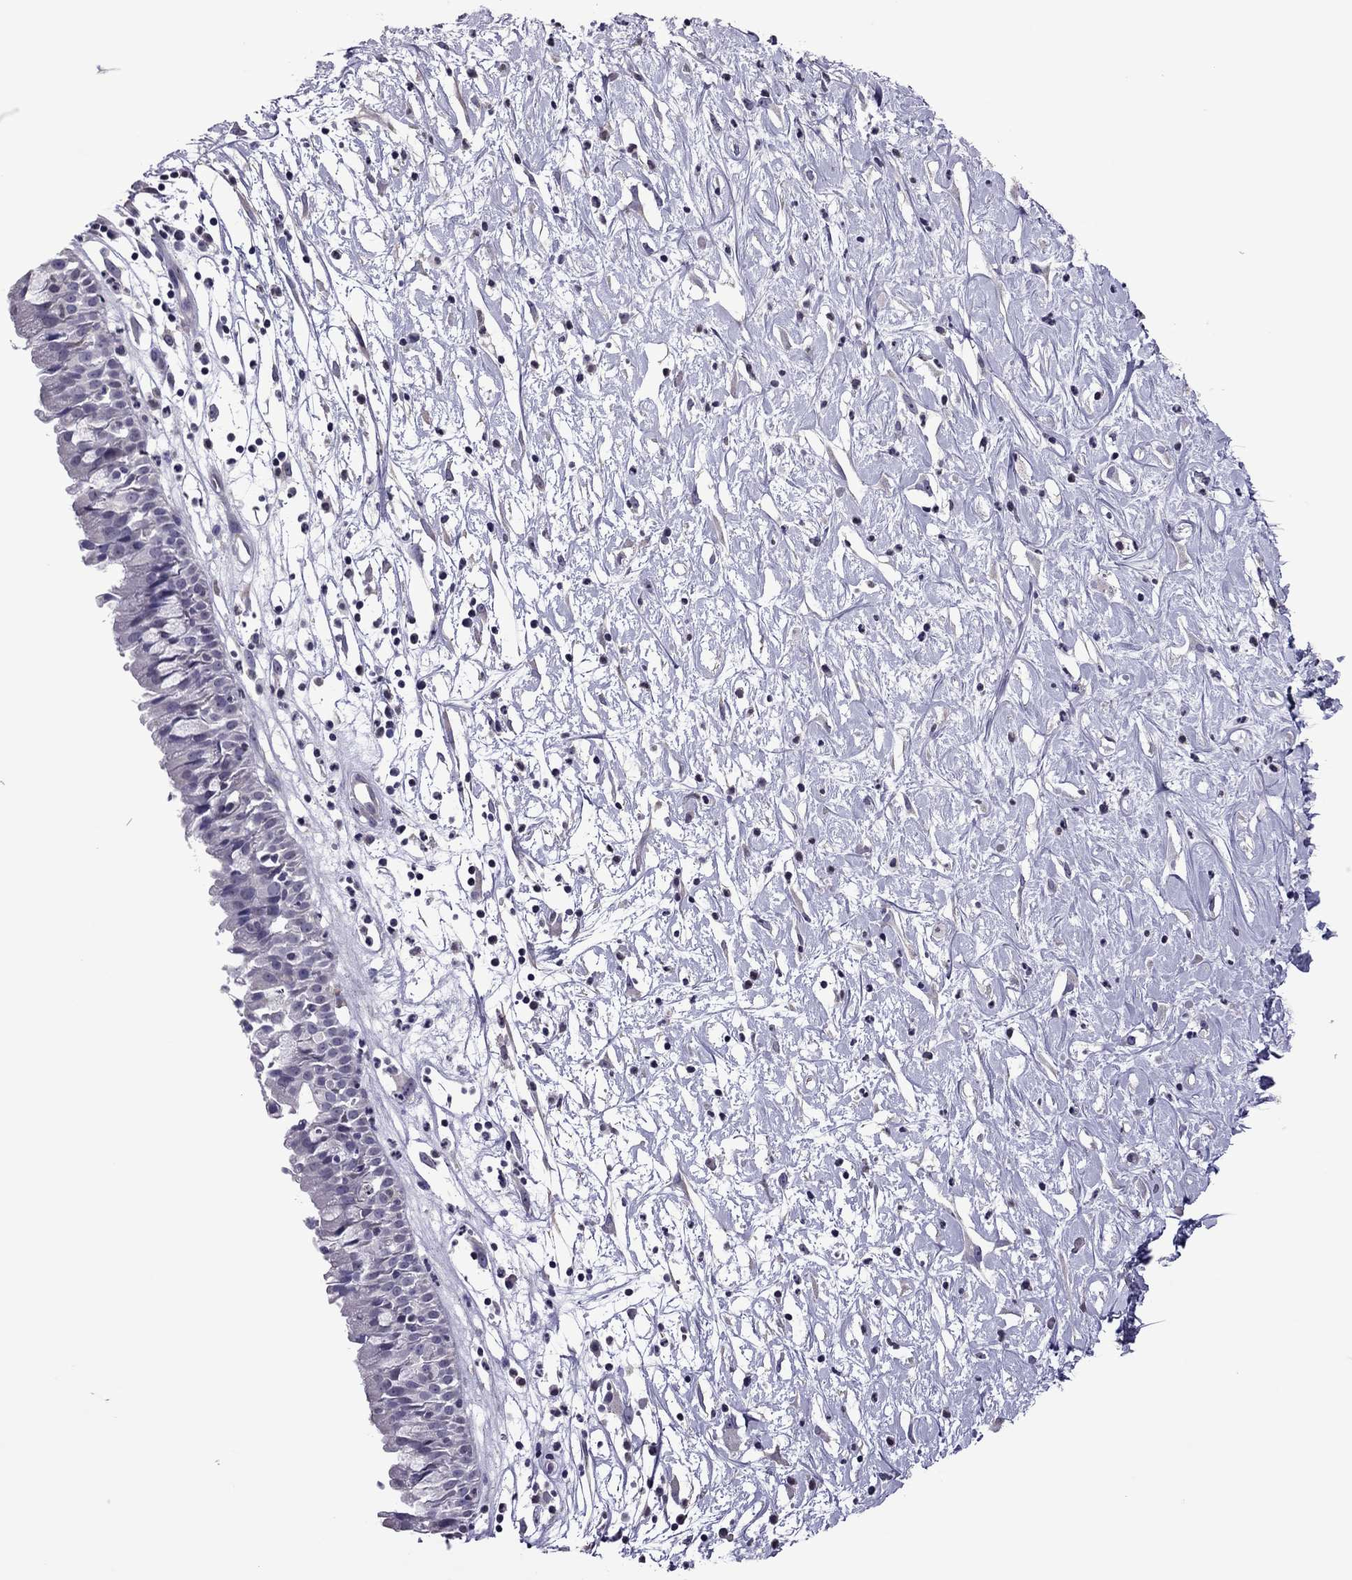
{"staining": {"intensity": "negative", "quantity": "none", "location": "none"}, "tissue": "nasopharynx", "cell_type": "Respiratory epithelial cells", "image_type": "normal", "snomed": [{"axis": "morphology", "description": "Normal tissue, NOS"}, {"axis": "topography", "description": "Nasopharynx"}], "caption": "DAB immunohistochemical staining of benign nasopharynx reveals no significant positivity in respiratory epithelial cells. The staining was performed using DAB (3,3'-diaminobenzidine) to visualize the protein expression in brown, while the nuclei were stained in blue with hematoxylin (Magnification: 20x).", "gene": "SLC16A8", "patient": {"sex": "male", "age": 9}}